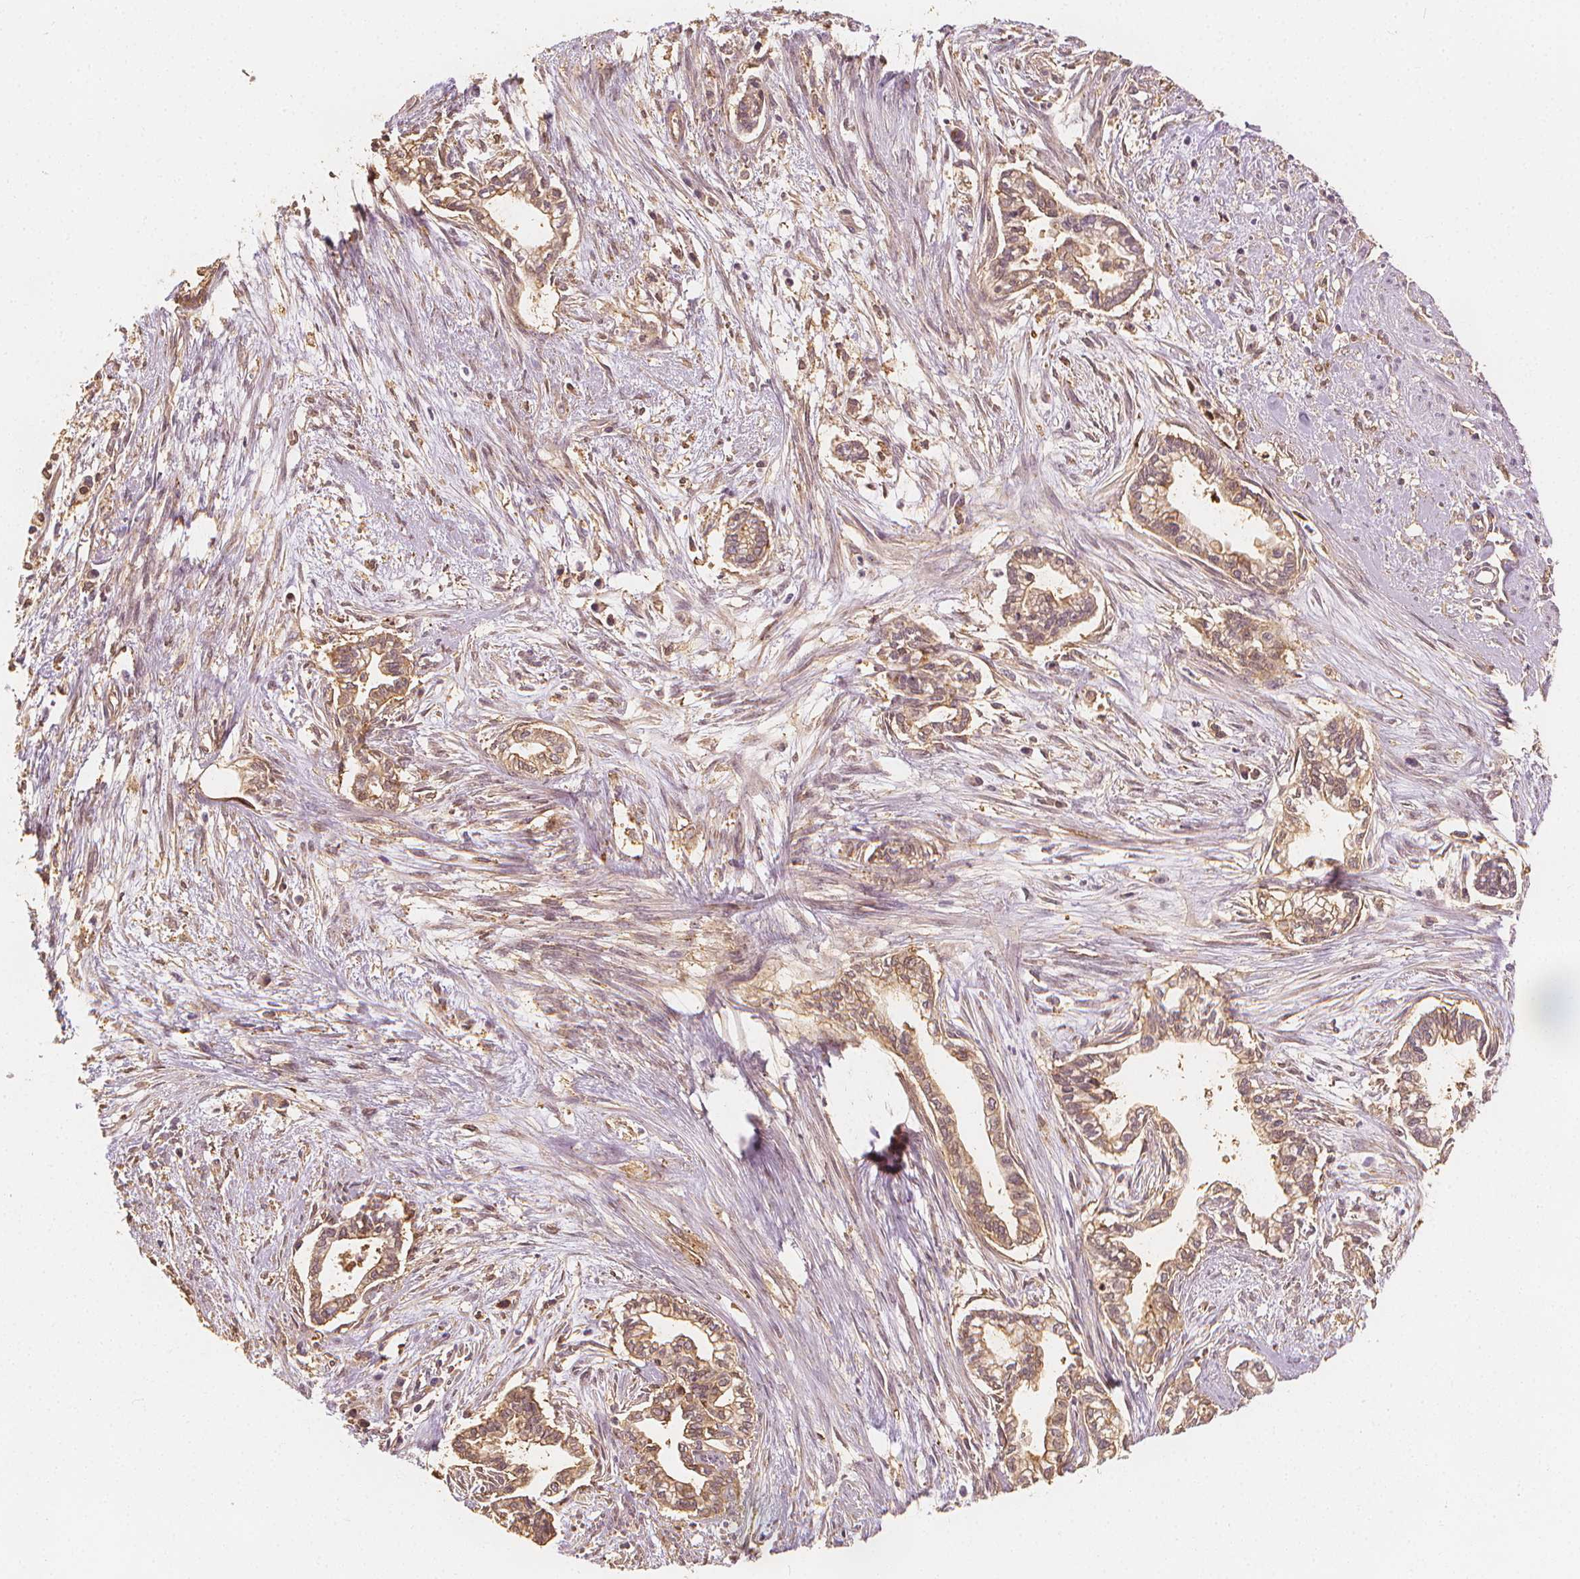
{"staining": {"intensity": "weak", "quantity": ">75%", "location": "cytoplasmic/membranous"}, "tissue": "cervical cancer", "cell_type": "Tumor cells", "image_type": "cancer", "snomed": [{"axis": "morphology", "description": "Adenocarcinoma, NOS"}, {"axis": "topography", "description": "Cervix"}], "caption": "Cervical cancer tissue displays weak cytoplasmic/membranous expression in approximately >75% of tumor cells Nuclei are stained in blue.", "gene": "ARHGAP26", "patient": {"sex": "female", "age": 62}}